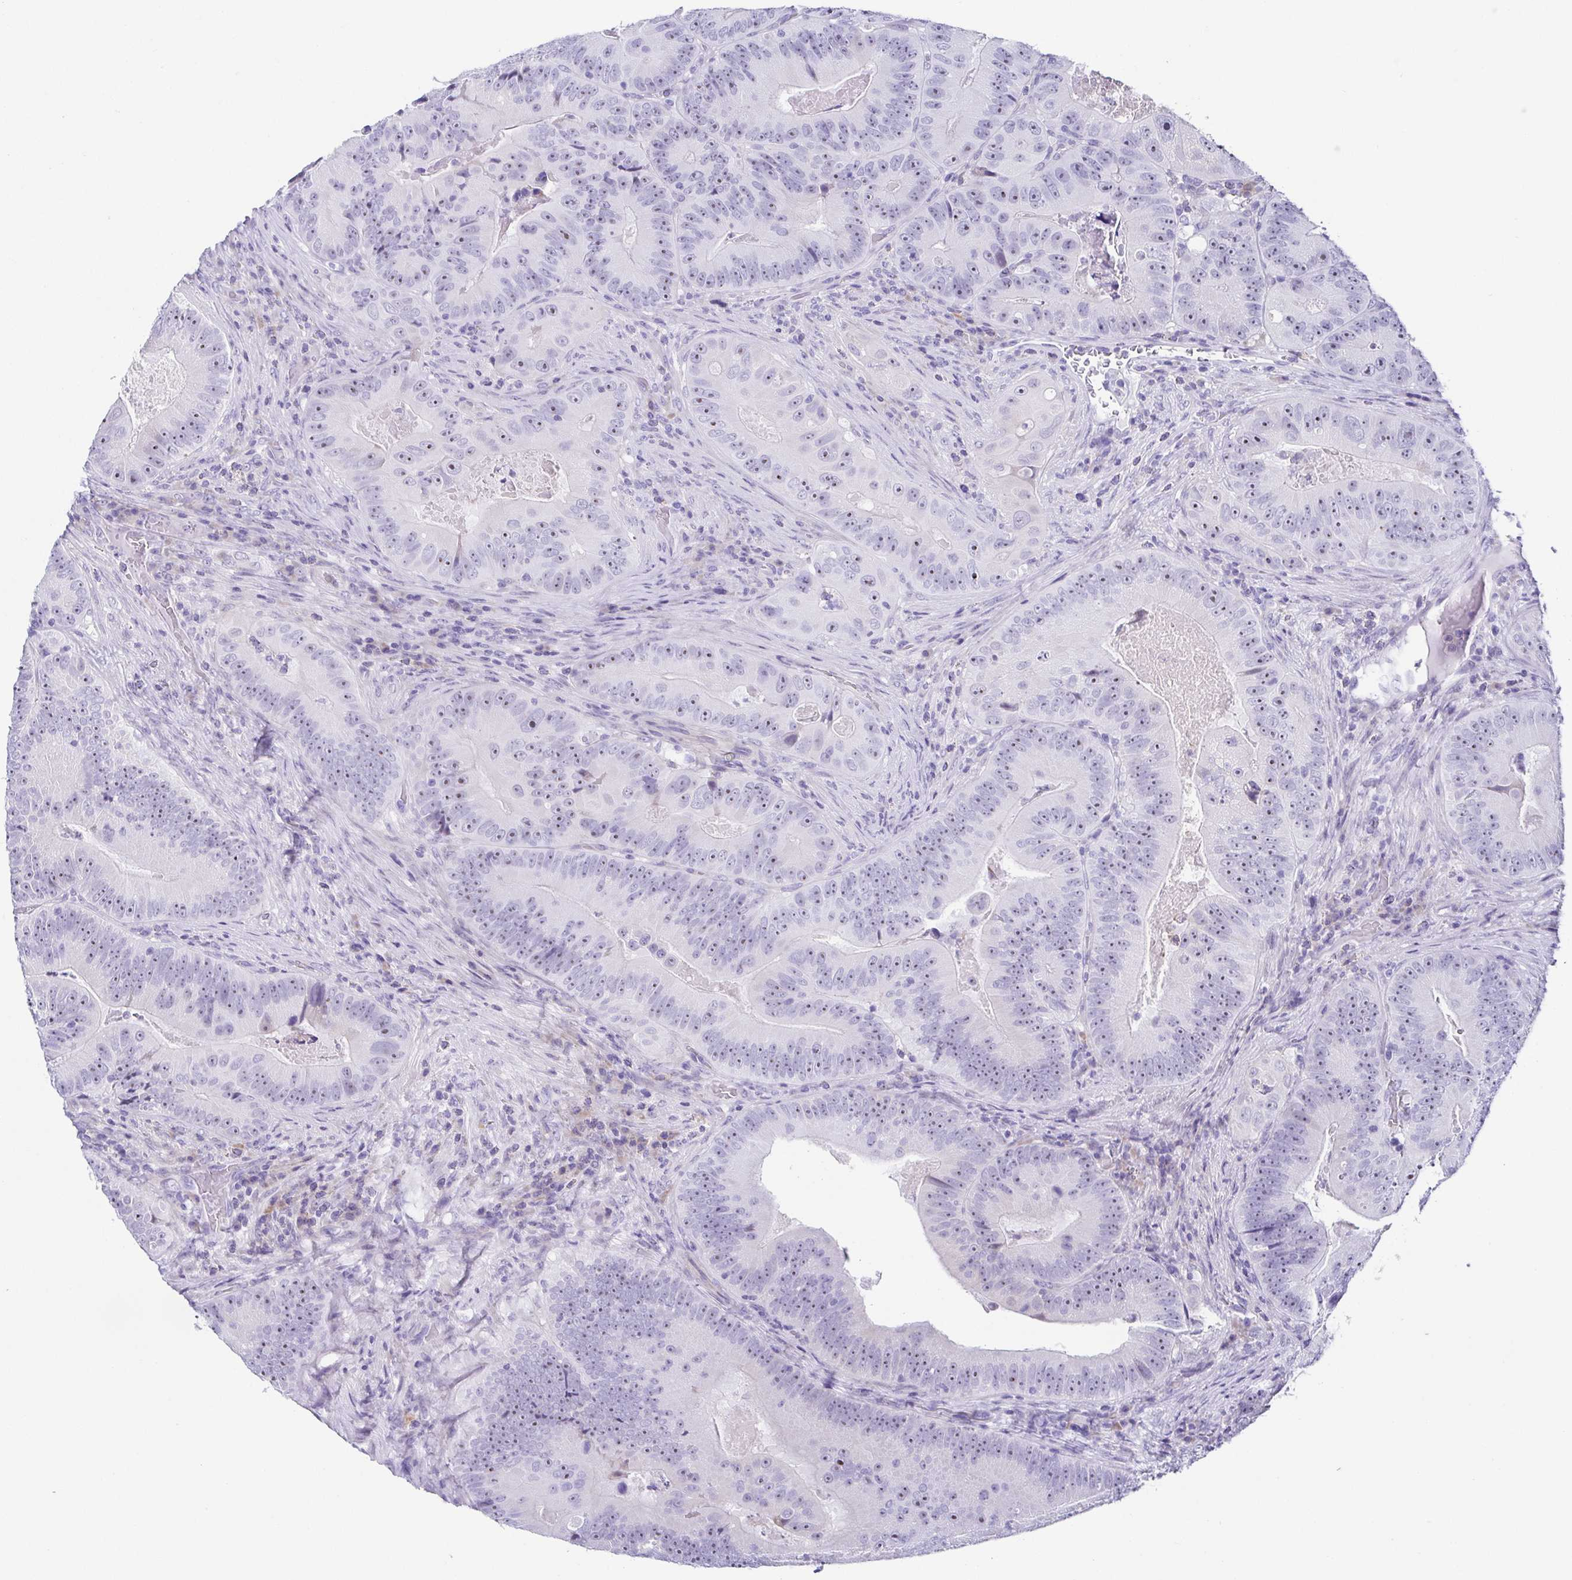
{"staining": {"intensity": "moderate", "quantity": "25%-75%", "location": "nuclear"}, "tissue": "colorectal cancer", "cell_type": "Tumor cells", "image_type": "cancer", "snomed": [{"axis": "morphology", "description": "Adenocarcinoma, NOS"}, {"axis": "topography", "description": "Colon"}], "caption": "A micrograph of human adenocarcinoma (colorectal) stained for a protein displays moderate nuclear brown staining in tumor cells.", "gene": "TNNT2", "patient": {"sex": "female", "age": 86}}